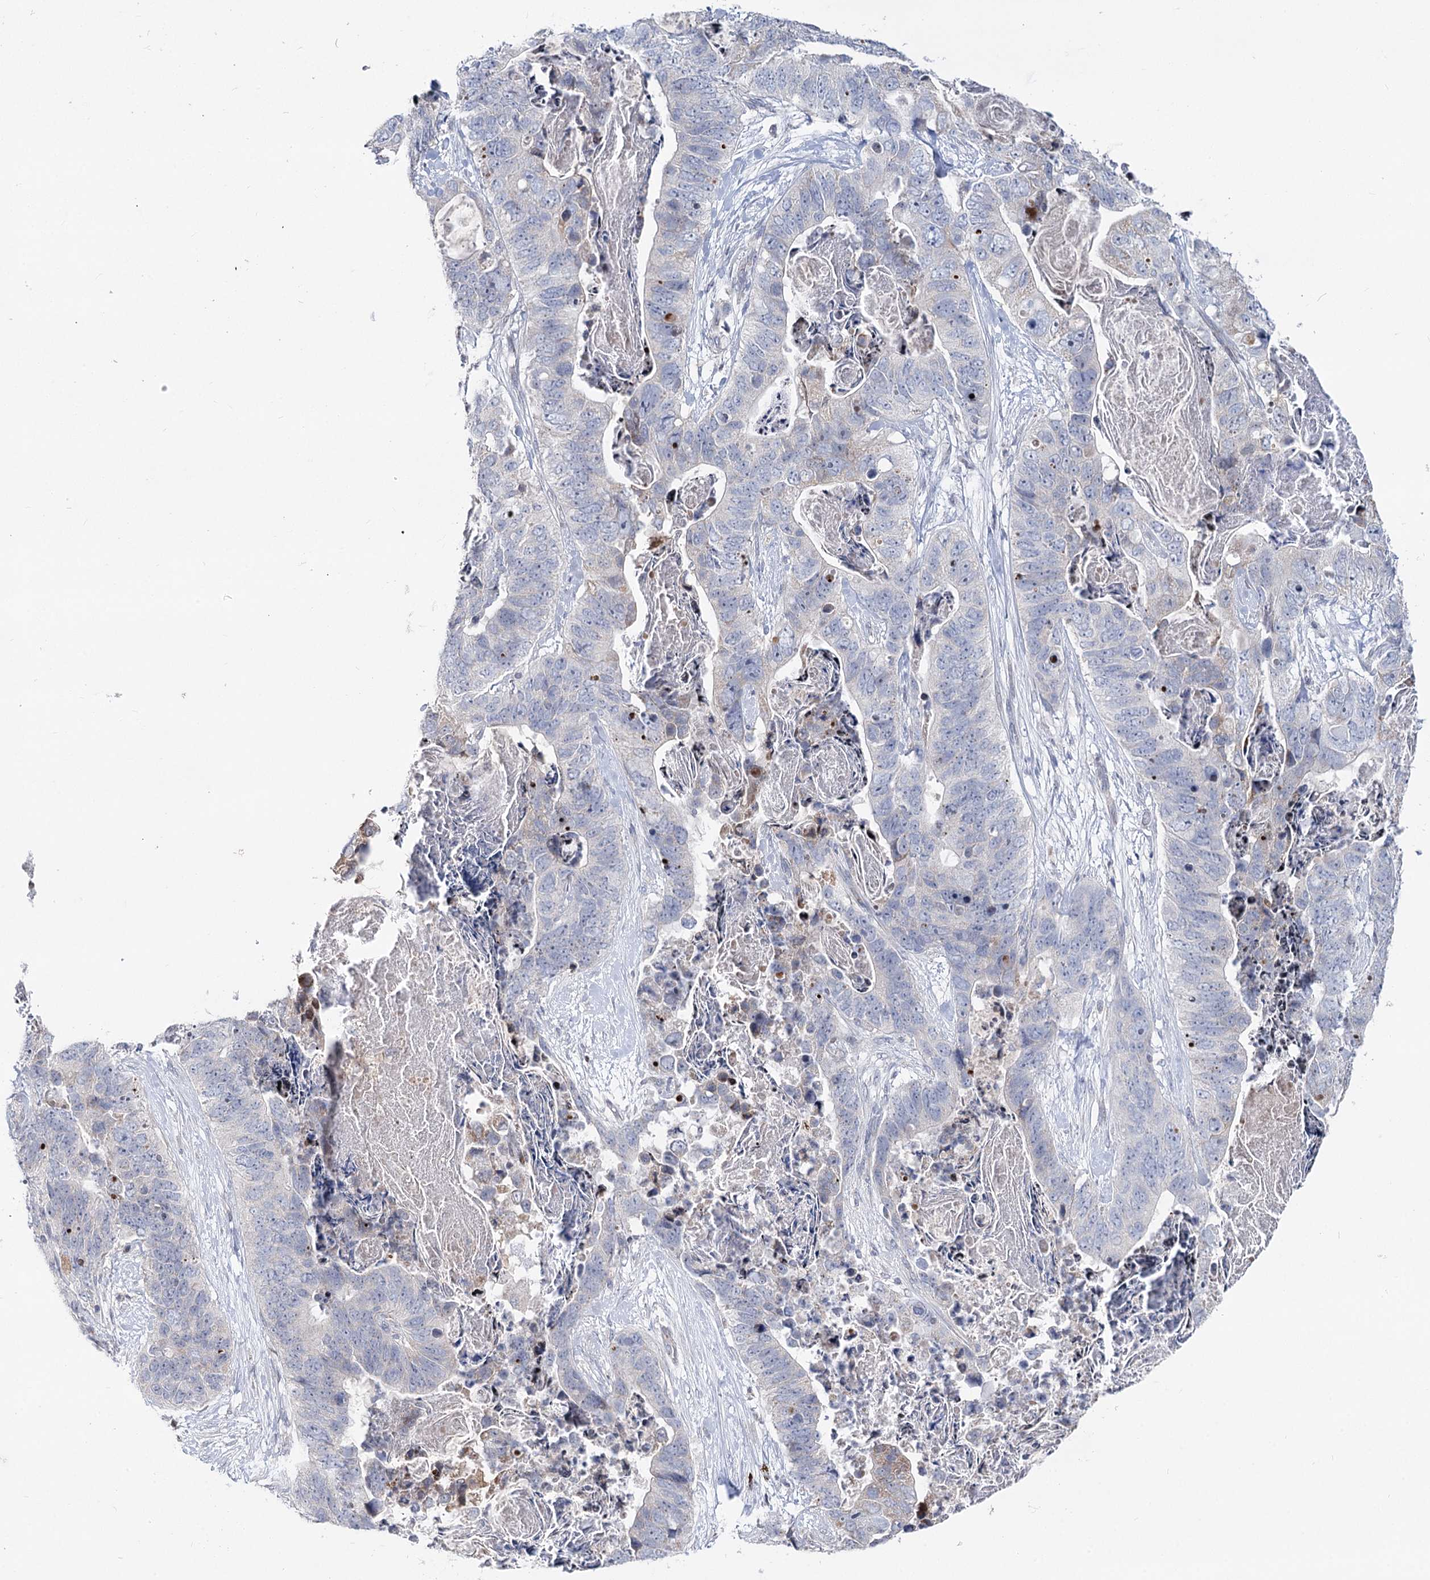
{"staining": {"intensity": "negative", "quantity": "none", "location": "none"}, "tissue": "stomach cancer", "cell_type": "Tumor cells", "image_type": "cancer", "snomed": [{"axis": "morphology", "description": "Adenocarcinoma, NOS"}, {"axis": "topography", "description": "Stomach"}], "caption": "Tumor cells show no significant expression in stomach cancer. Brightfield microscopy of immunohistochemistry stained with DAB (brown) and hematoxylin (blue), captured at high magnification.", "gene": "PTGR1", "patient": {"sex": "female", "age": 89}}